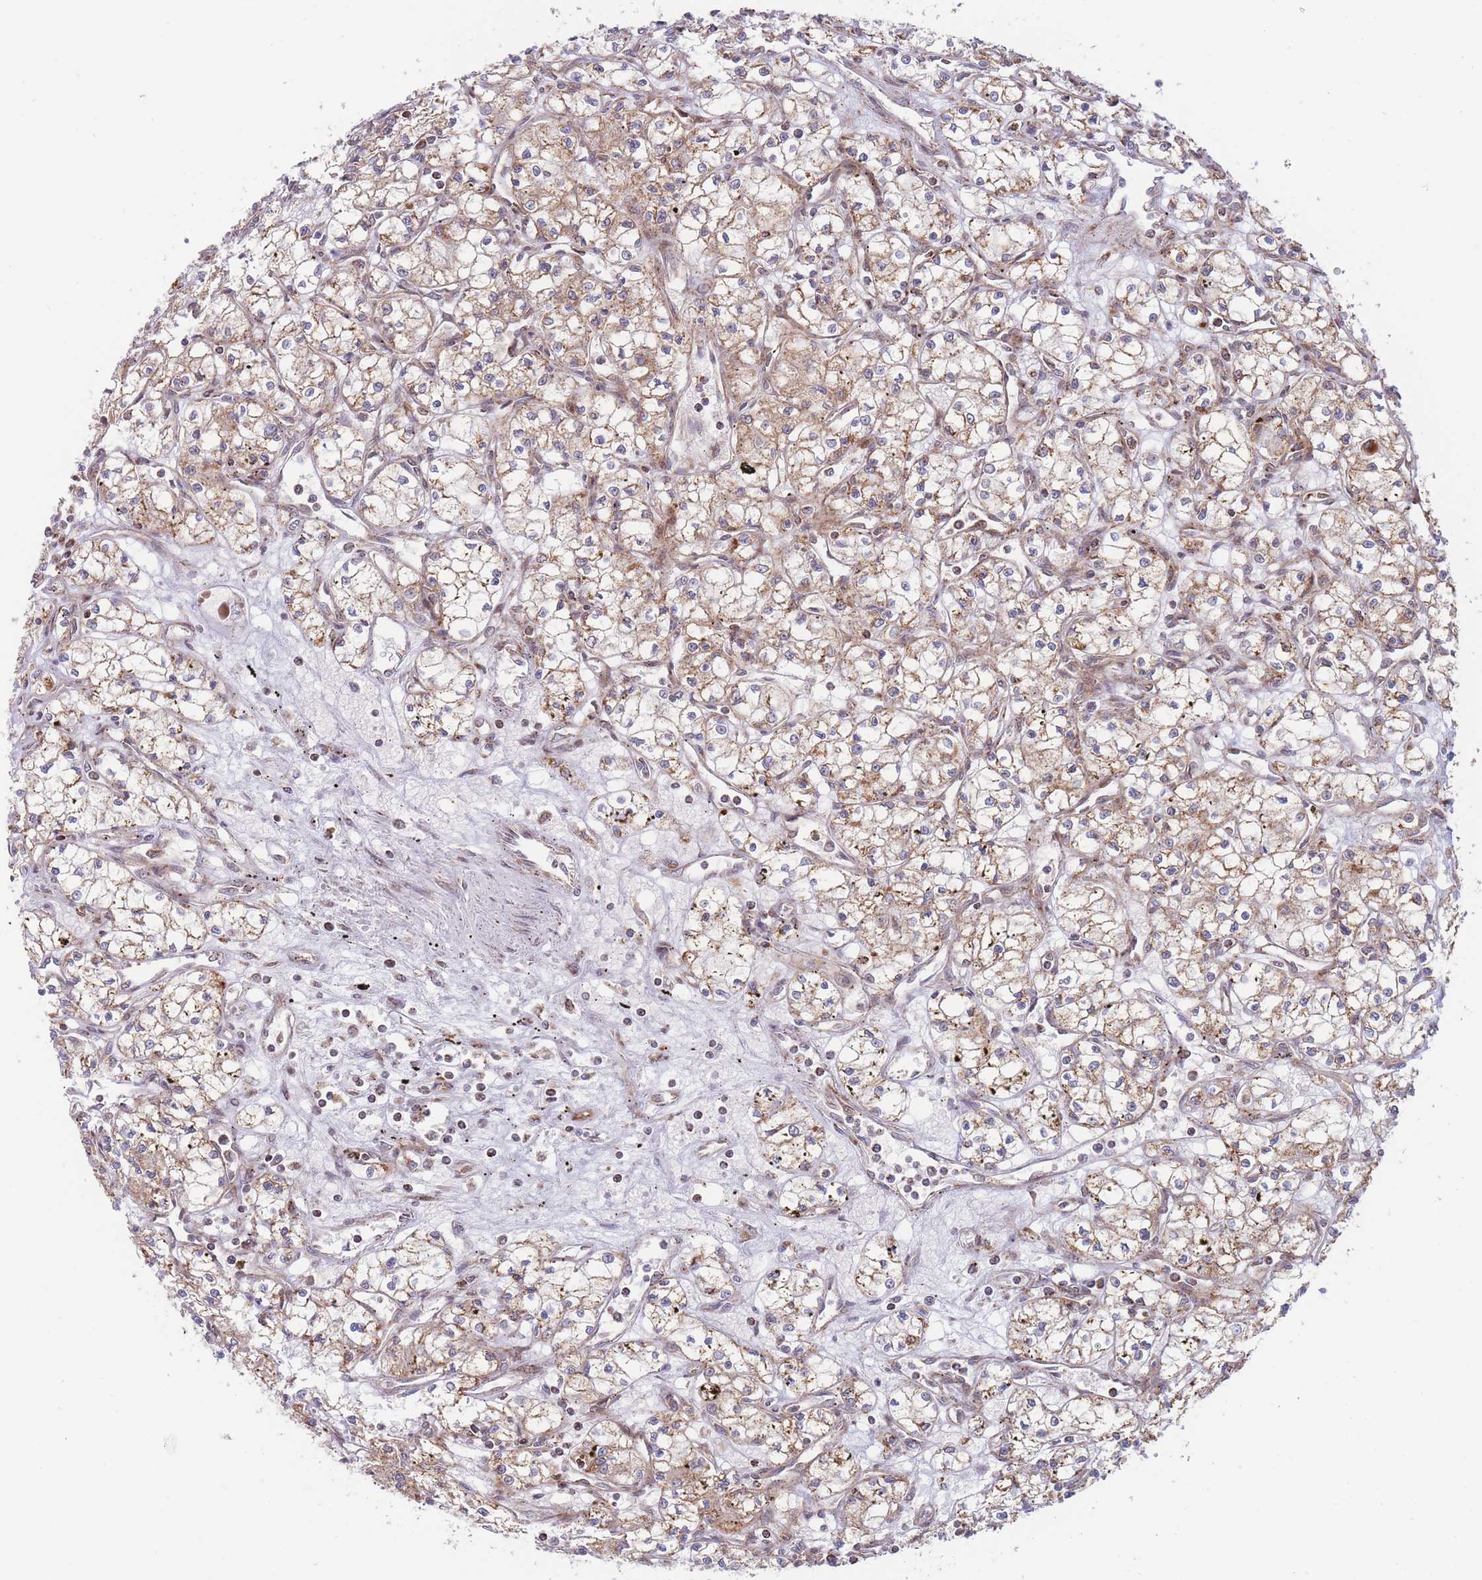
{"staining": {"intensity": "weak", "quantity": "25%-75%", "location": "cytoplasmic/membranous"}, "tissue": "renal cancer", "cell_type": "Tumor cells", "image_type": "cancer", "snomed": [{"axis": "morphology", "description": "Adenocarcinoma, NOS"}, {"axis": "topography", "description": "Kidney"}], "caption": "IHC of renal cancer reveals low levels of weak cytoplasmic/membranous staining in approximately 25%-75% of tumor cells.", "gene": "BOD1L1", "patient": {"sex": "male", "age": 59}}